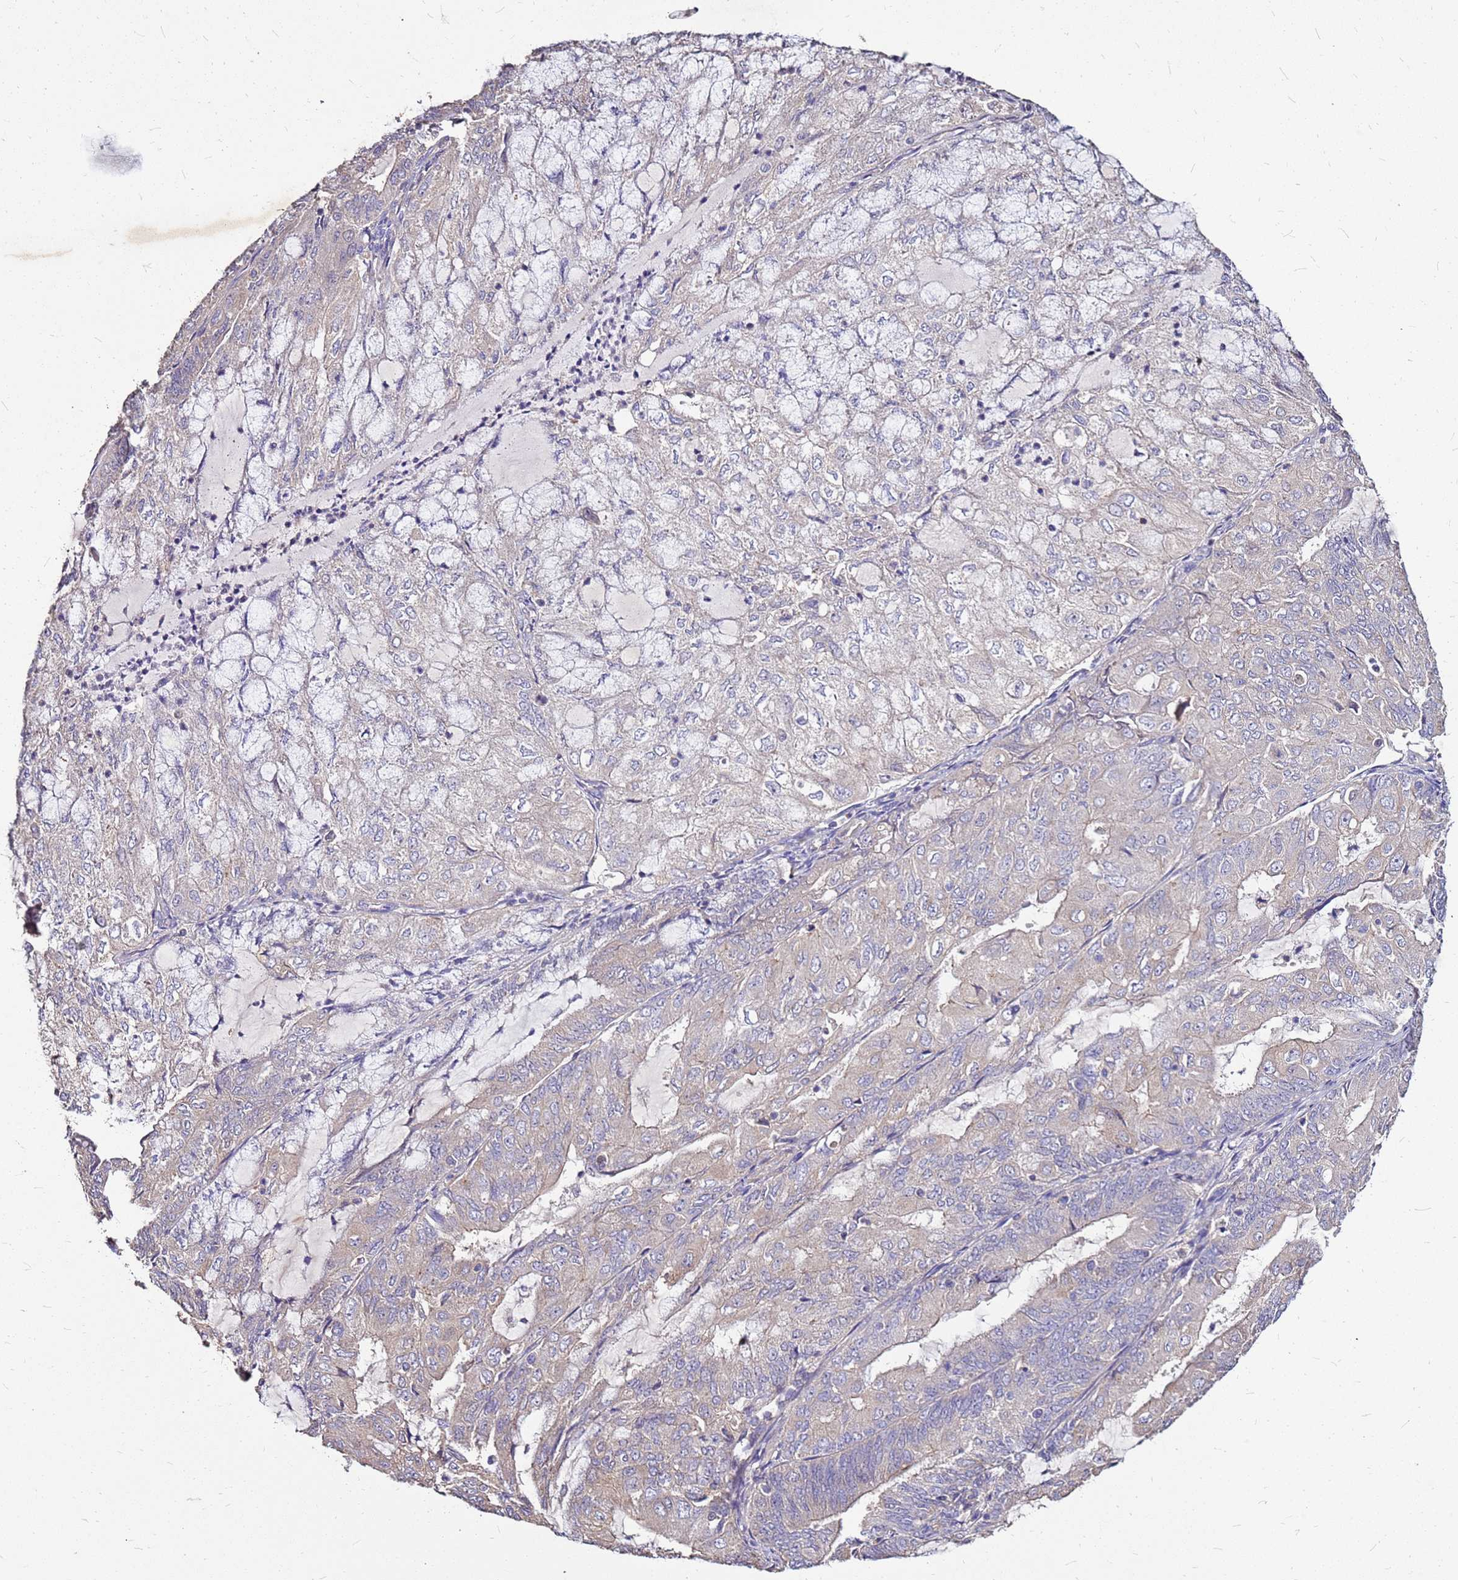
{"staining": {"intensity": "weak", "quantity": "<25%", "location": "cytoplasmic/membranous"}, "tissue": "endometrial cancer", "cell_type": "Tumor cells", "image_type": "cancer", "snomed": [{"axis": "morphology", "description": "Adenocarcinoma, NOS"}, {"axis": "topography", "description": "Endometrium"}], "caption": "High power microscopy image of an immunohistochemistry (IHC) micrograph of endometrial cancer (adenocarcinoma), revealing no significant positivity in tumor cells.", "gene": "EXD3", "patient": {"sex": "female", "age": 81}}